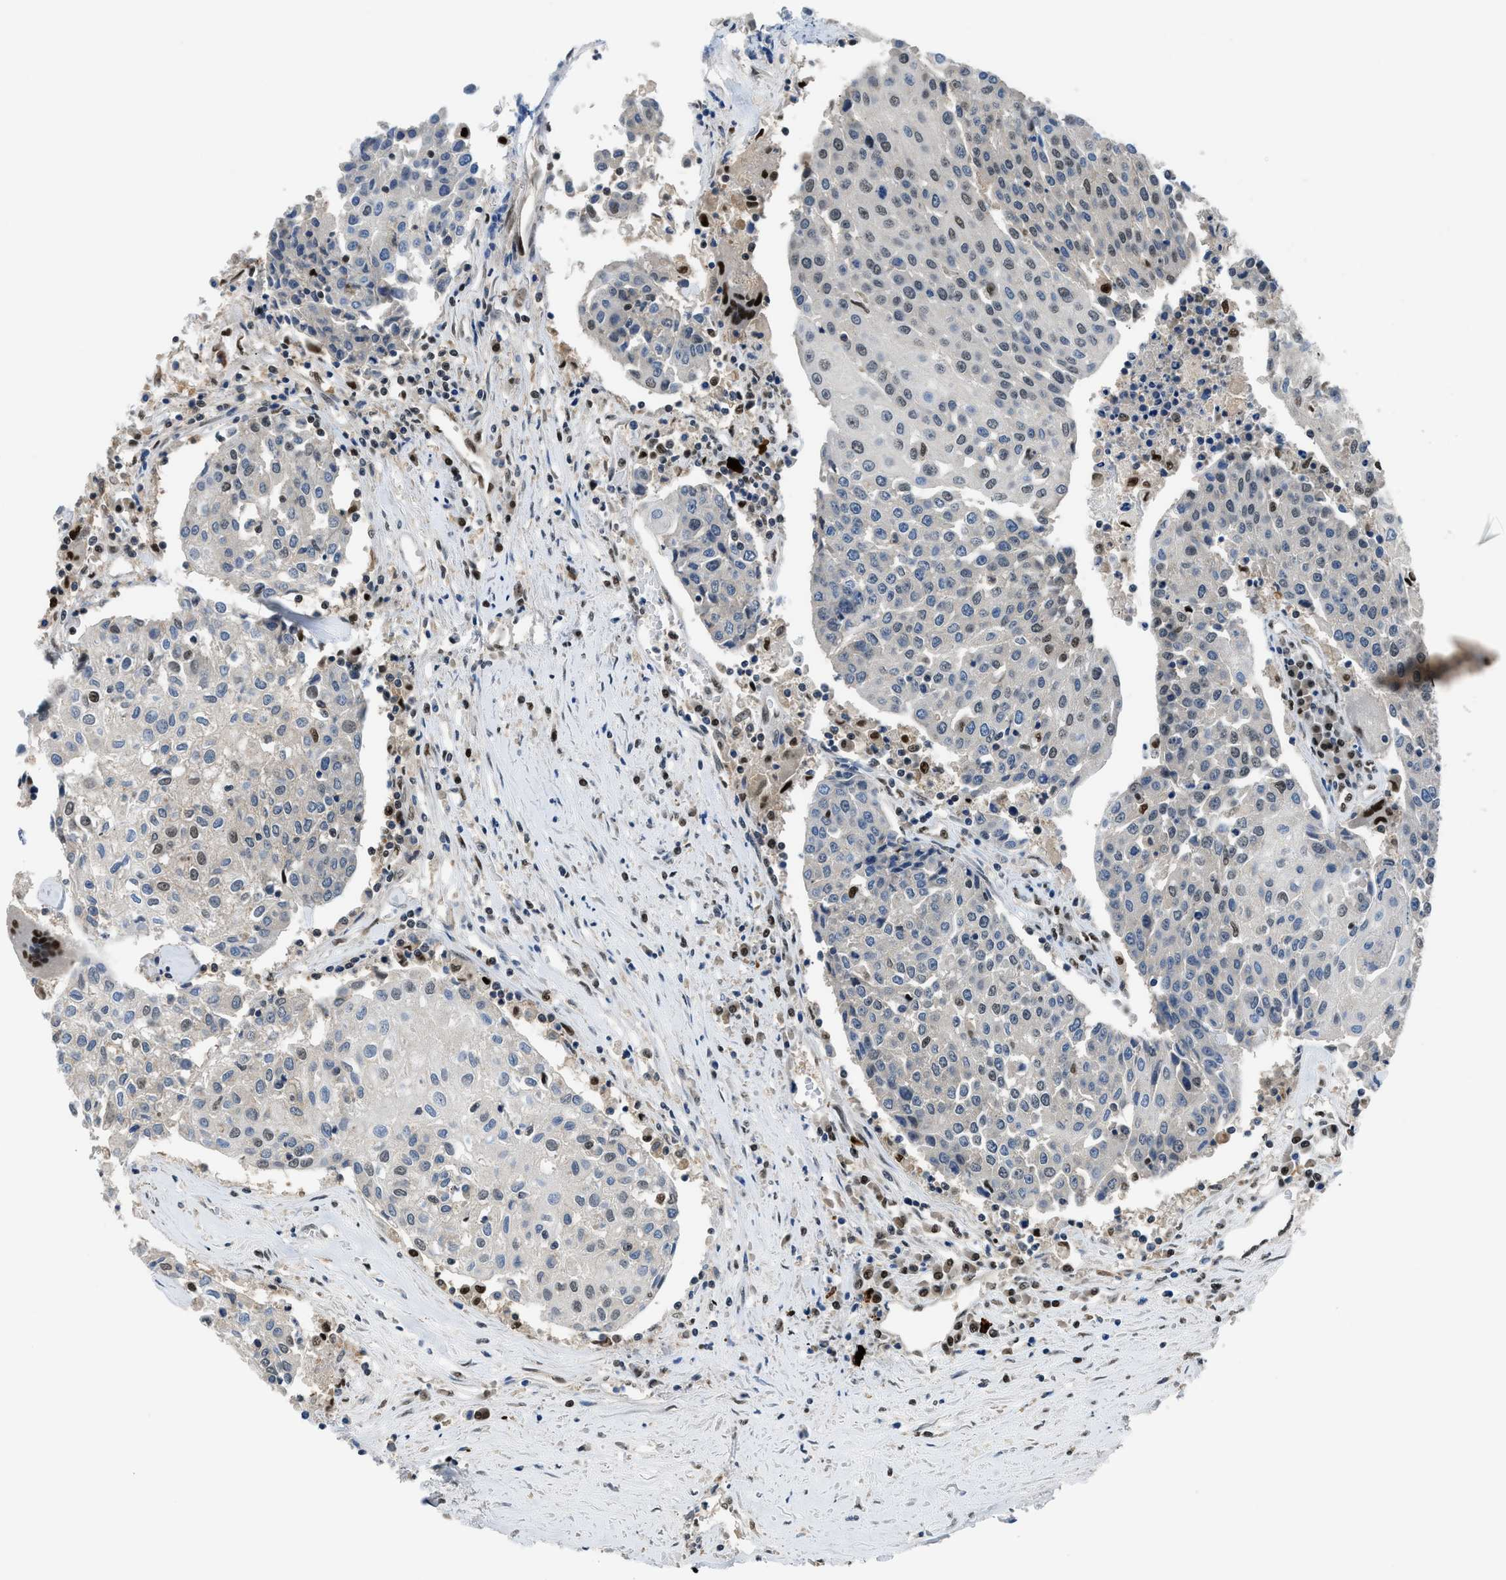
{"staining": {"intensity": "negative", "quantity": "none", "location": "none"}, "tissue": "urothelial cancer", "cell_type": "Tumor cells", "image_type": "cancer", "snomed": [{"axis": "morphology", "description": "Urothelial carcinoma, High grade"}, {"axis": "topography", "description": "Urinary bladder"}], "caption": "Immunohistochemistry micrograph of human urothelial cancer stained for a protein (brown), which exhibits no positivity in tumor cells.", "gene": "ALX1", "patient": {"sex": "female", "age": 85}}